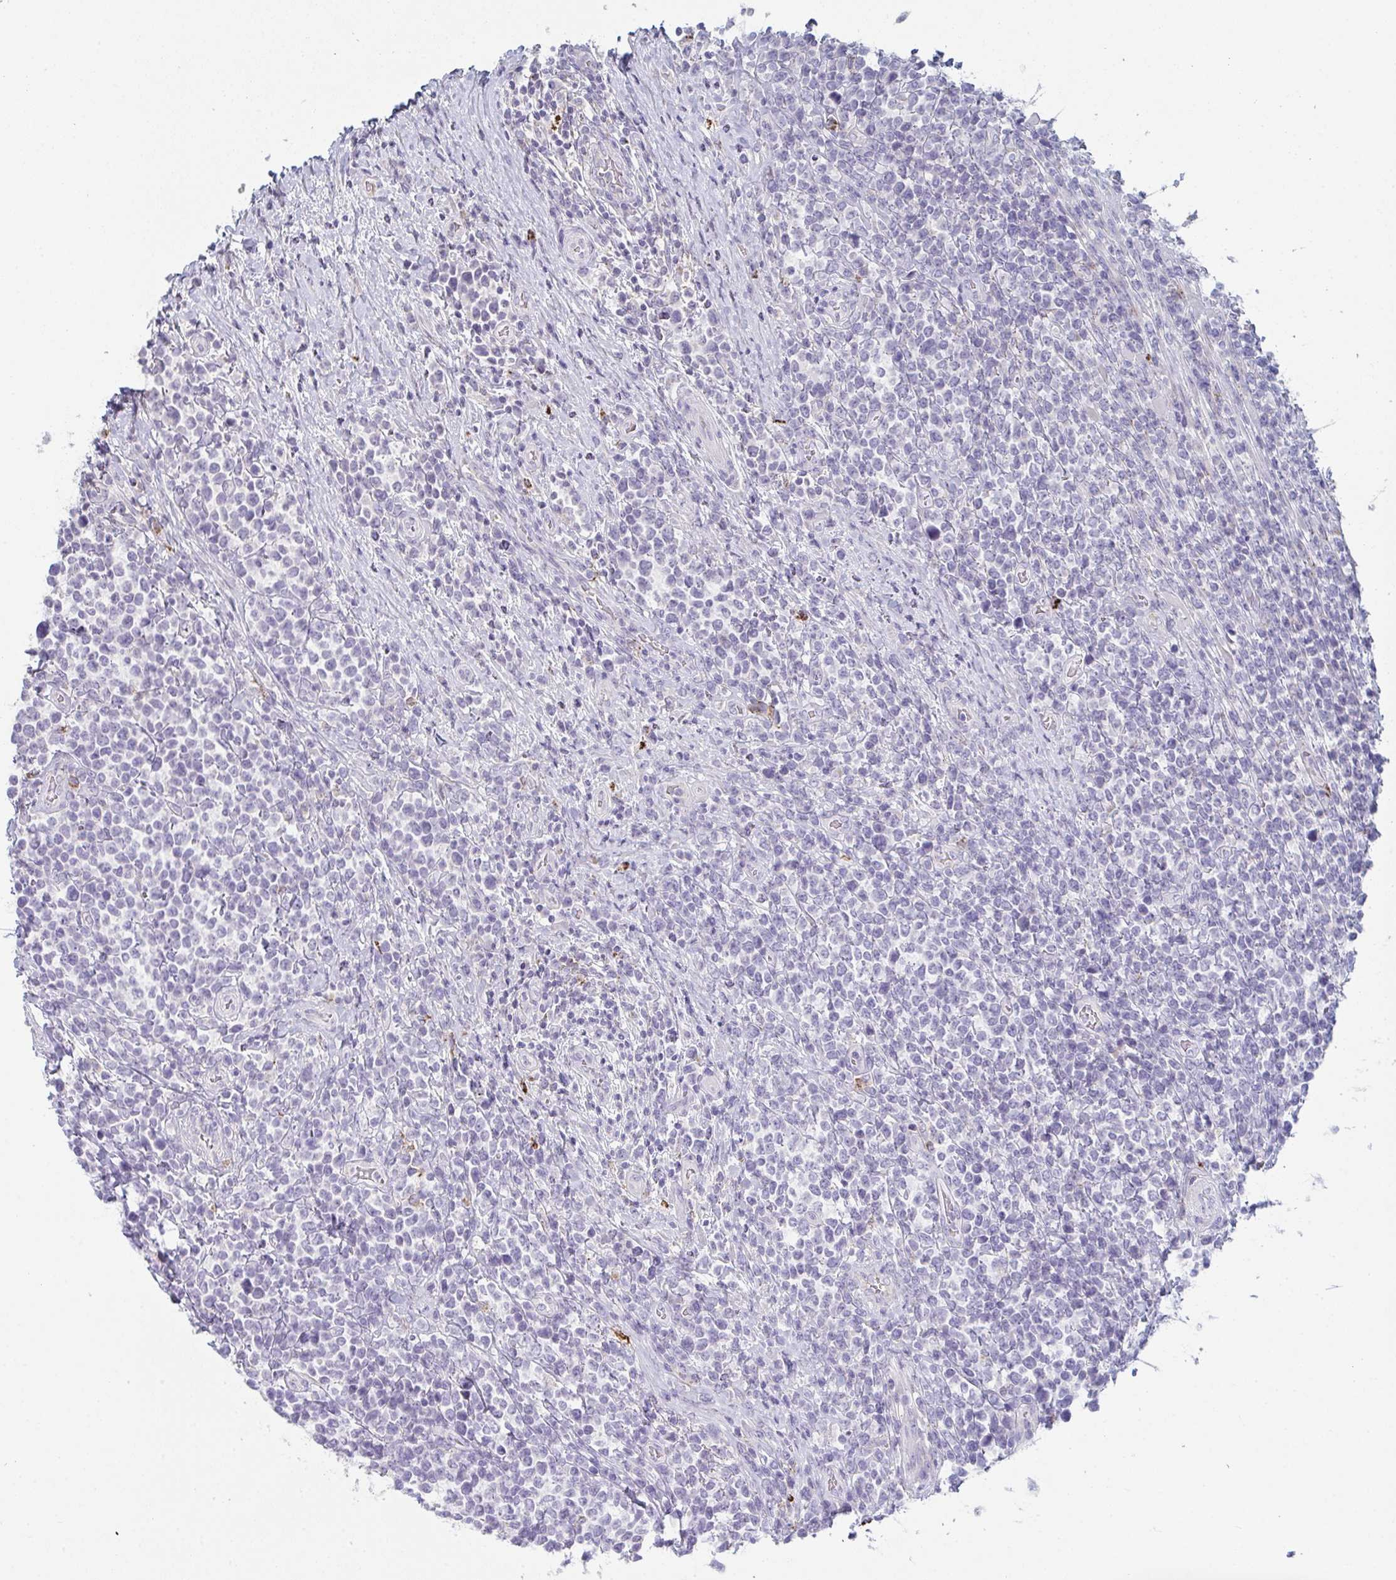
{"staining": {"intensity": "negative", "quantity": "none", "location": "none"}, "tissue": "lymphoma", "cell_type": "Tumor cells", "image_type": "cancer", "snomed": [{"axis": "morphology", "description": "Malignant lymphoma, non-Hodgkin's type, High grade"}, {"axis": "topography", "description": "Soft tissue"}], "caption": "This photomicrograph is of lymphoma stained with immunohistochemistry to label a protein in brown with the nuclei are counter-stained blue. There is no expression in tumor cells. (DAB (3,3'-diaminobenzidine) immunohistochemistry (IHC) with hematoxylin counter stain).", "gene": "ADAM21", "patient": {"sex": "female", "age": 56}}